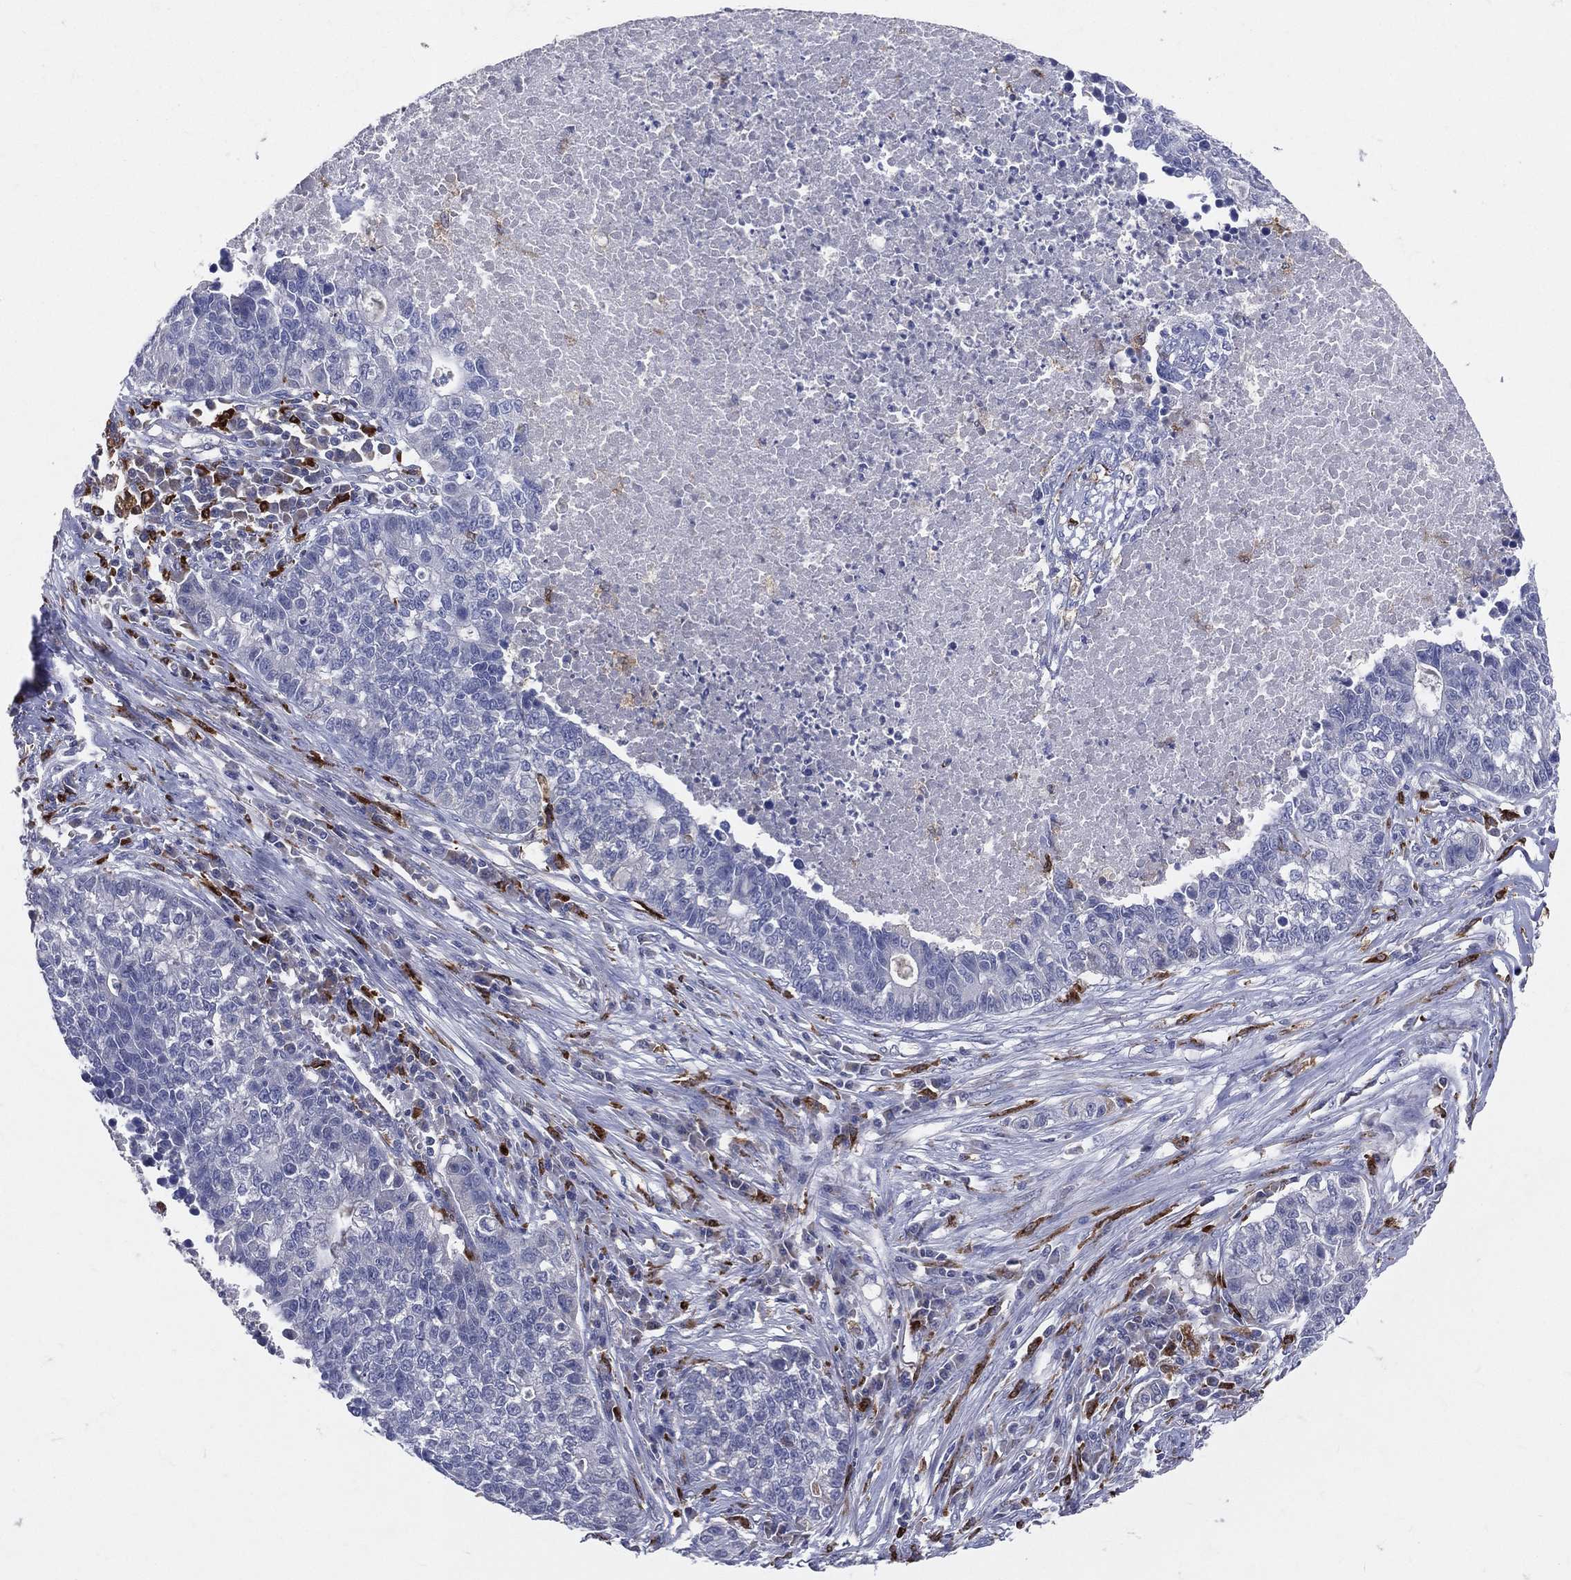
{"staining": {"intensity": "negative", "quantity": "none", "location": "none"}, "tissue": "lung cancer", "cell_type": "Tumor cells", "image_type": "cancer", "snomed": [{"axis": "morphology", "description": "Adenocarcinoma, NOS"}, {"axis": "topography", "description": "Lung"}], "caption": "Lung cancer (adenocarcinoma) was stained to show a protein in brown. There is no significant positivity in tumor cells.", "gene": "CD74", "patient": {"sex": "male", "age": 57}}